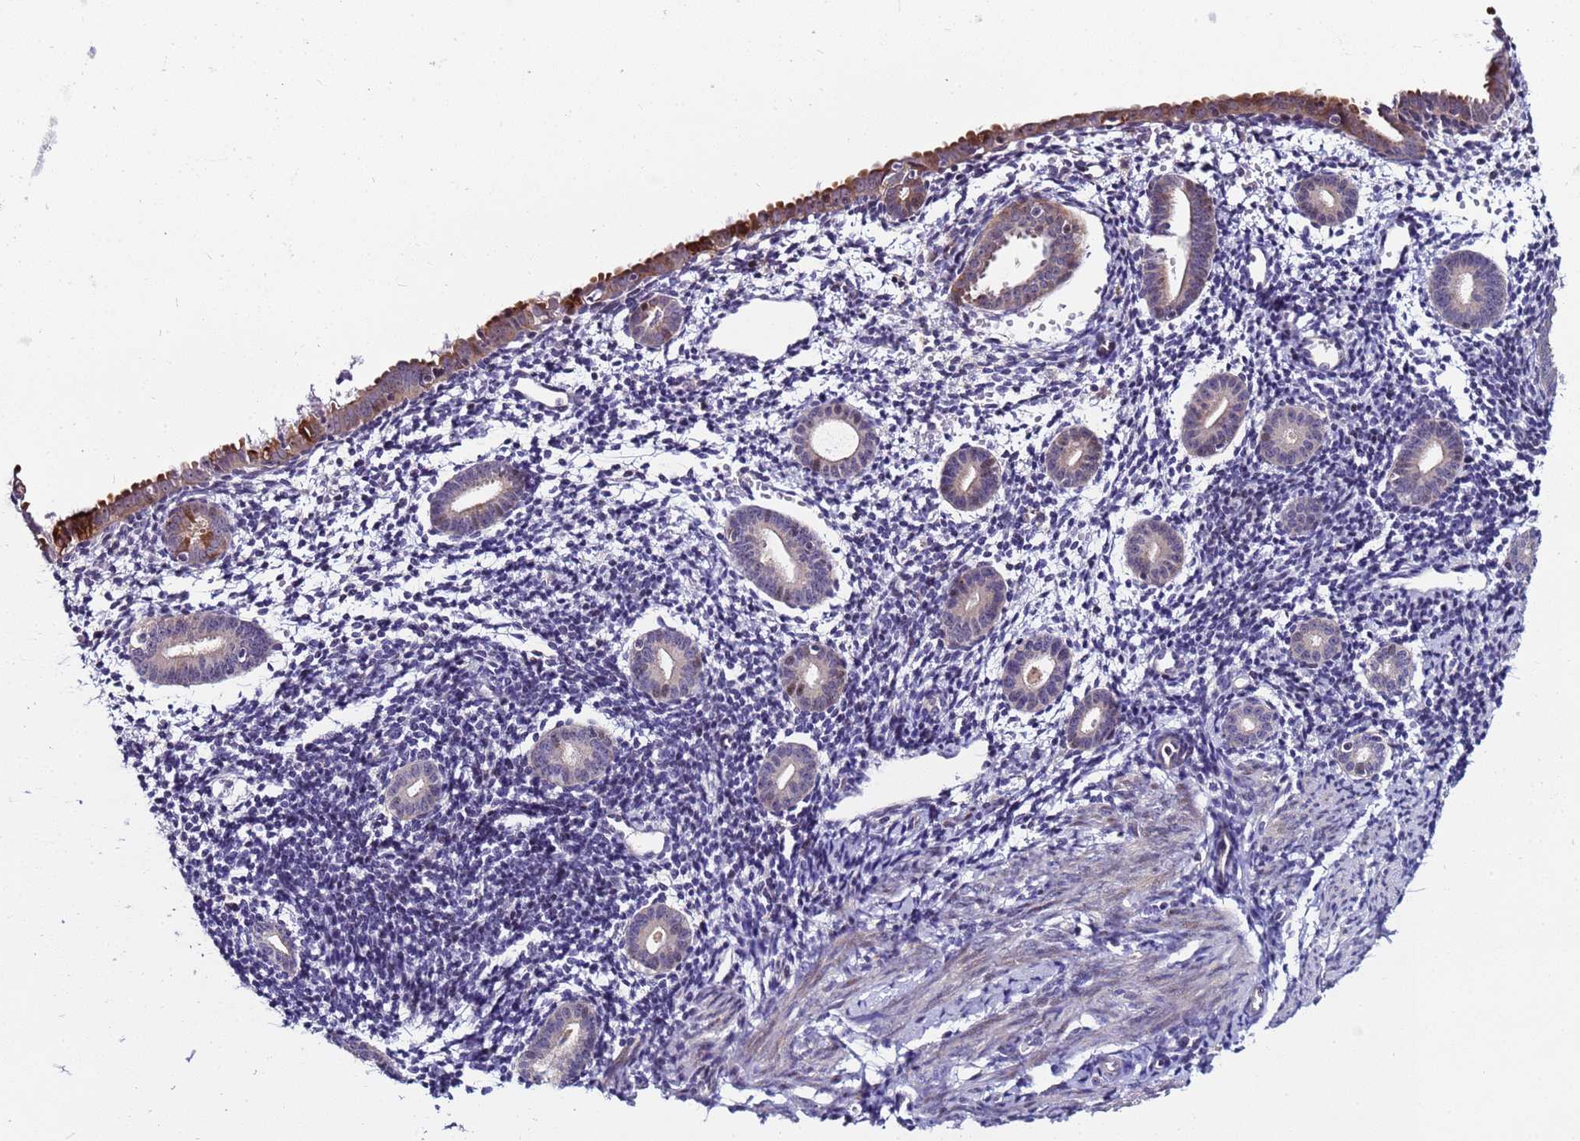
{"staining": {"intensity": "negative", "quantity": "none", "location": "none"}, "tissue": "endometrium", "cell_type": "Cells in endometrial stroma", "image_type": "normal", "snomed": [{"axis": "morphology", "description": "Normal tissue, NOS"}, {"axis": "topography", "description": "Endometrium"}], "caption": "IHC of unremarkable endometrium reveals no expression in cells in endometrial stroma.", "gene": "KRI1", "patient": {"sex": "female", "age": 56}}